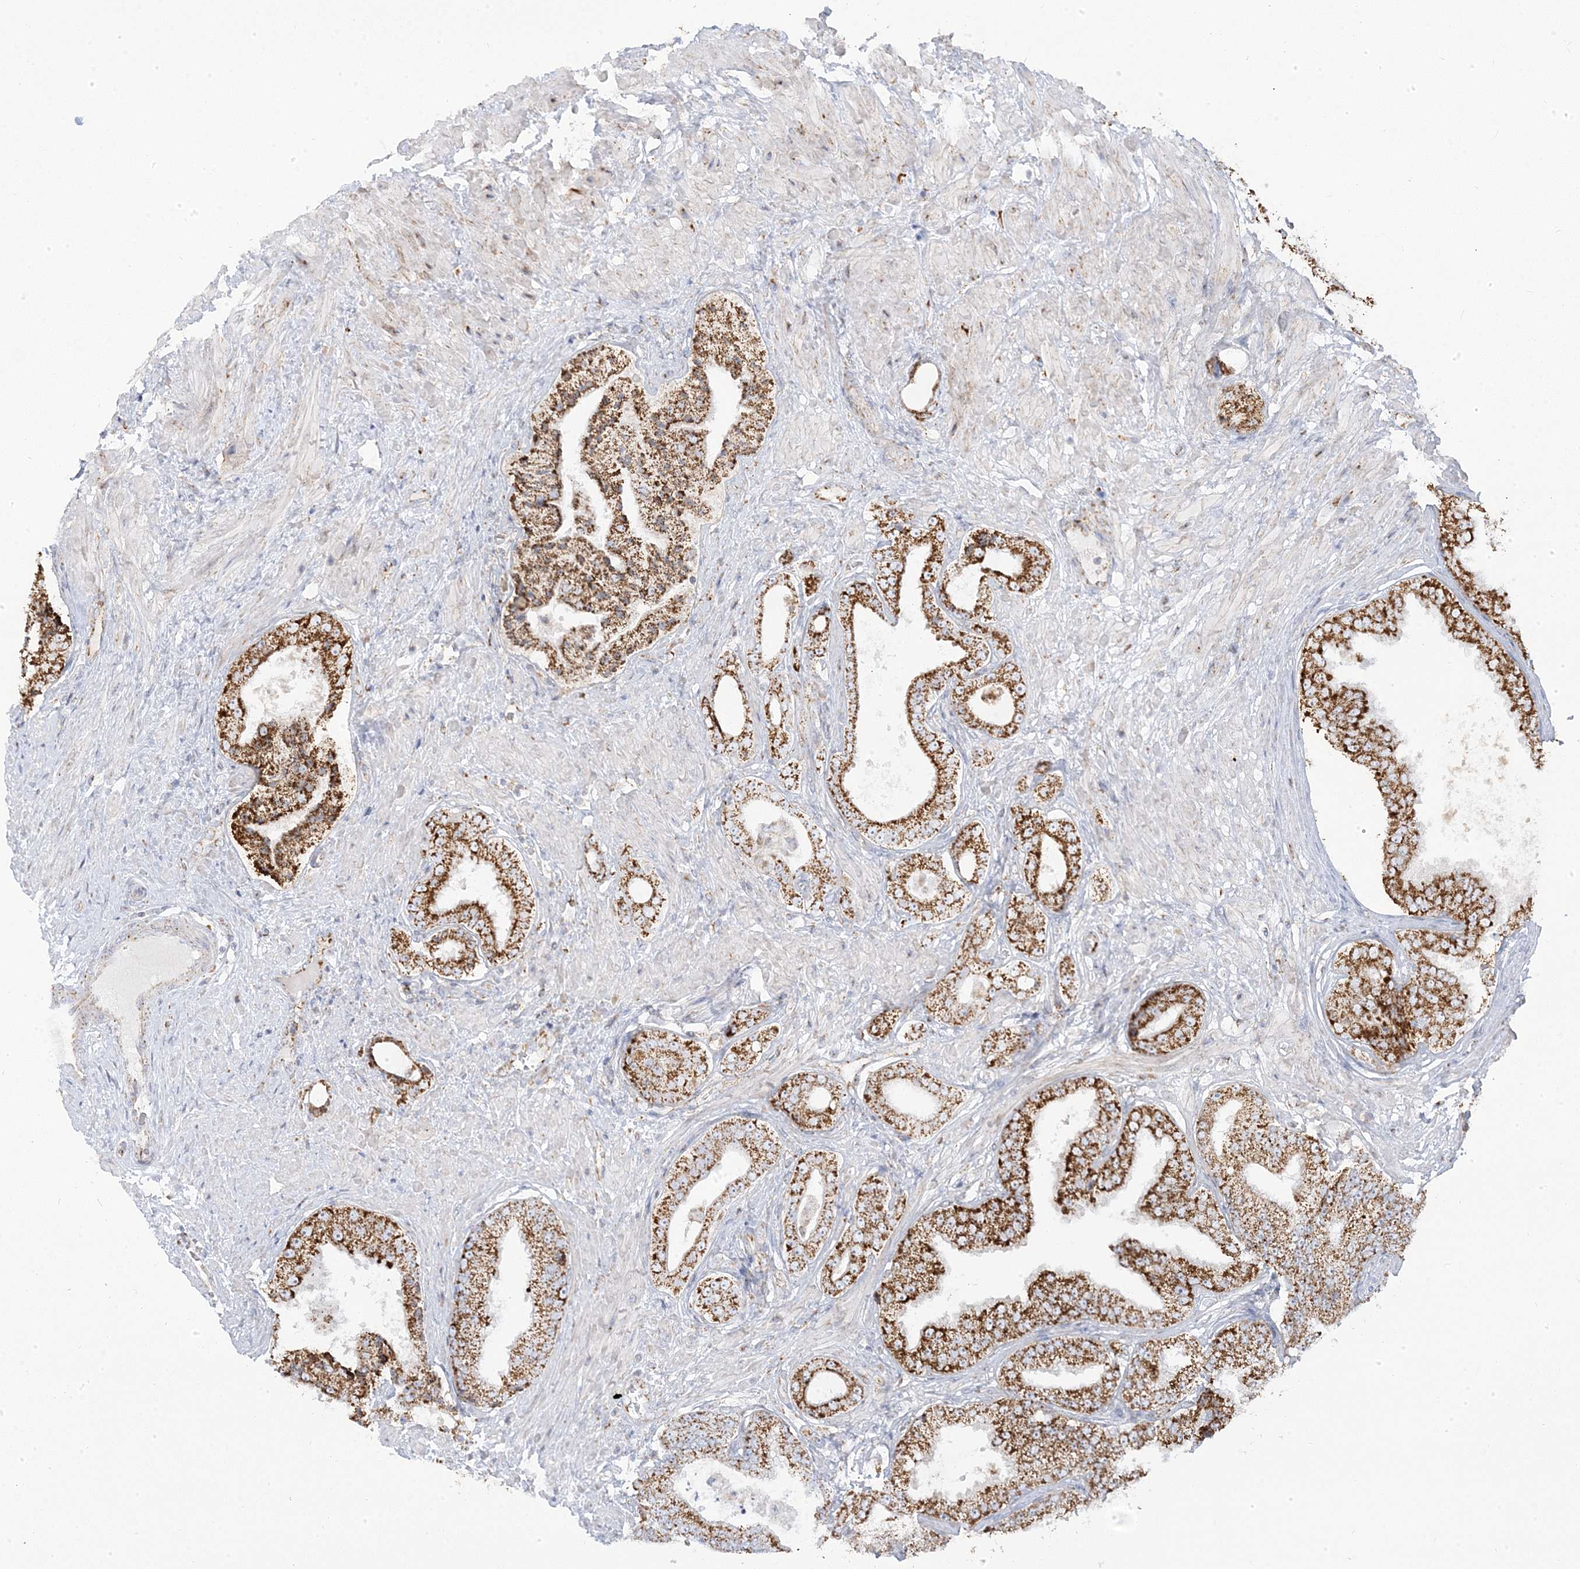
{"staining": {"intensity": "strong", "quantity": ">75%", "location": "cytoplasmic/membranous"}, "tissue": "prostate cancer", "cell_type": "Tumor cells", "image_type": "cancer", "snomed": [{"axis": "morphology", "description": "Adenocarcinoma, Low grade"}, {"axis": "topography", "description": "Prostate"}], "caption": "Immunohistochemical staining of human adenocarcinoma (low-grade) (prostate) displays strong cytoplasmic/membranous protein positivity in about >75% of tumor cells.", "gene": "PCCB", "patient": {"sex": "male", "age": 63}}